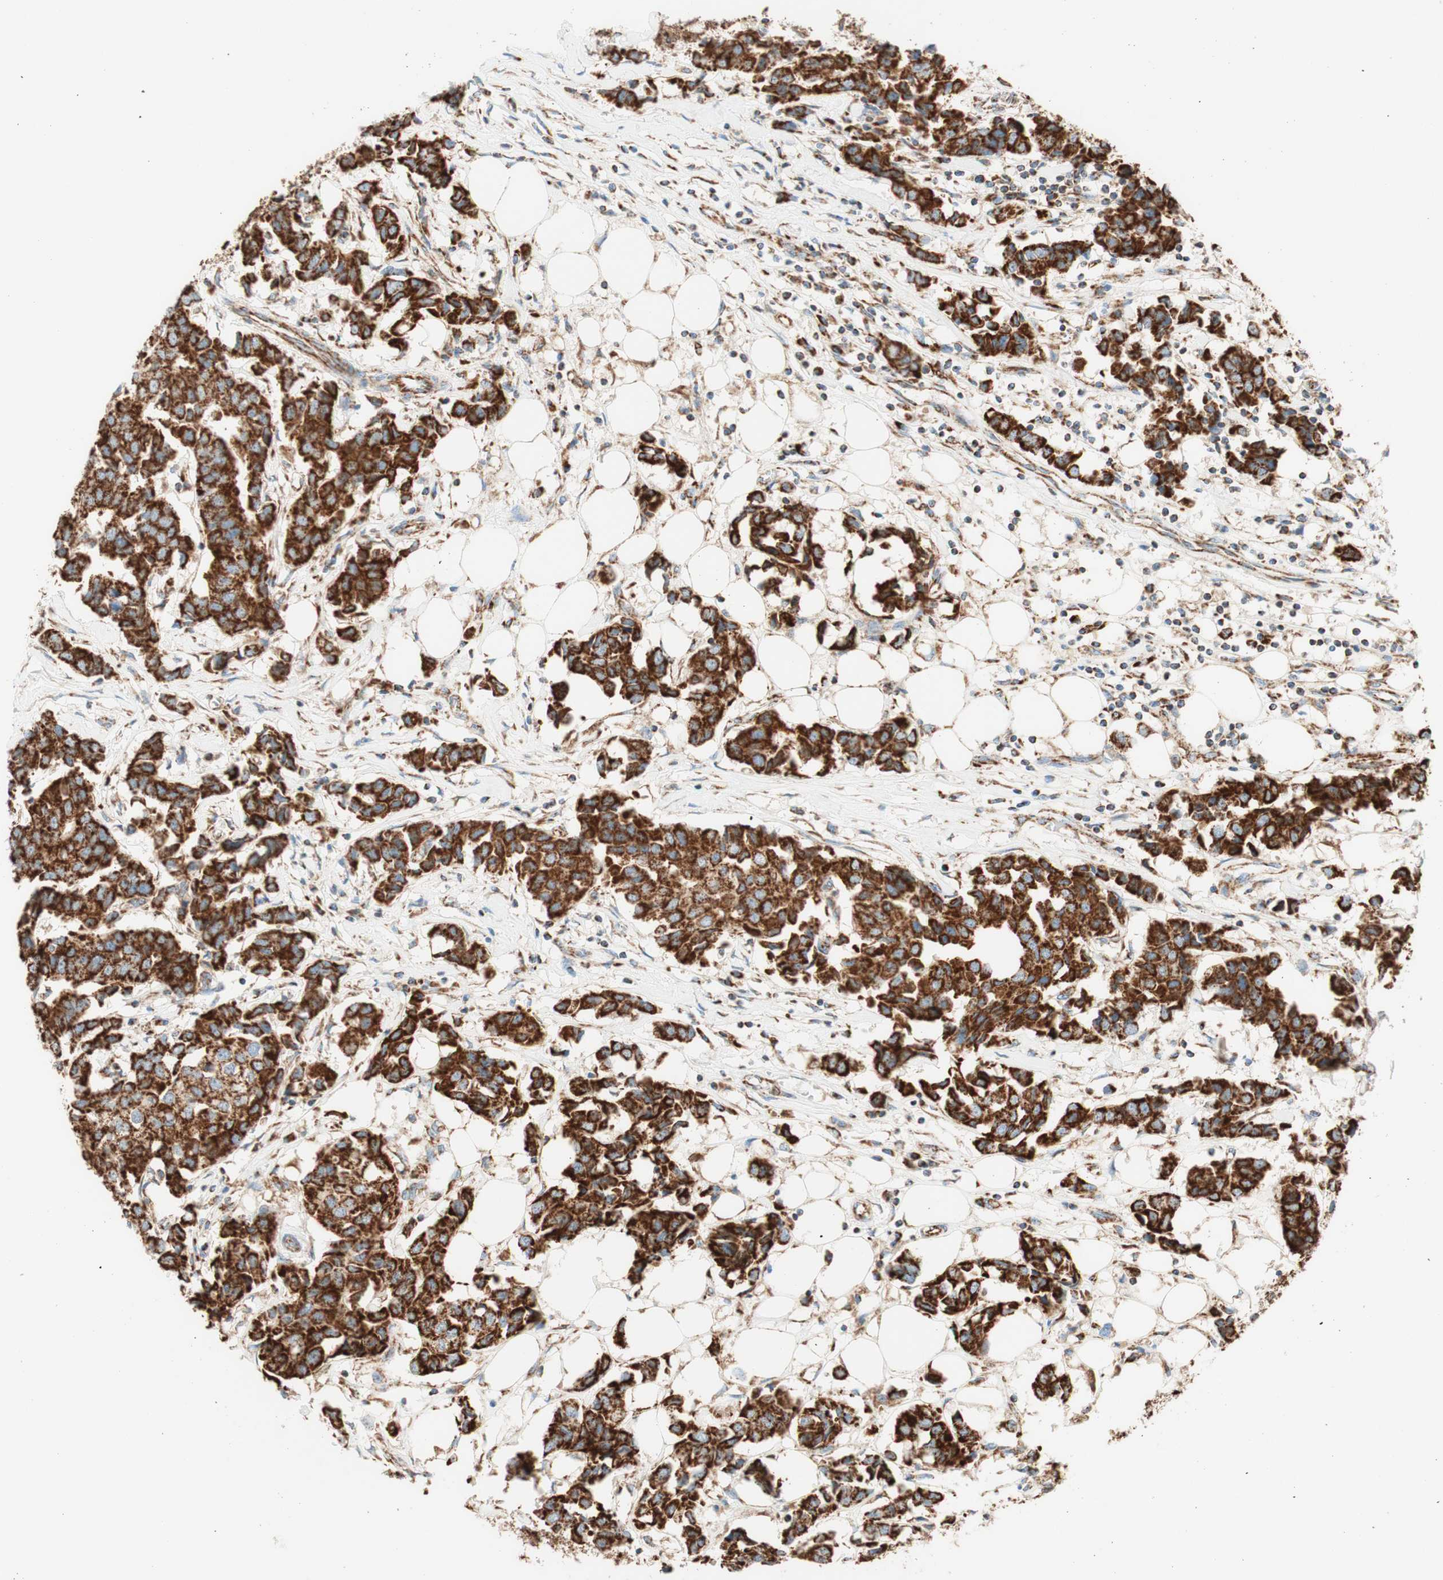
{"staining": {"intensity": "strong", "quantity": ">75%", "location": "cytoplasmic/membranous"}, "tissue": "breast cancer", "cell_type": "Tumor cells", "image_type": "cancer", "snomed": [{"axis": "morphology", "description": "Duct carcinoma"}, {"axis": "topography", "description": "Breast"}], "caption": "IHC of breast invasive ductal carcinoma displays high levels of strong cytoplasmic/membranous staining in about >75% of tumor cells.", "gene": "TOMM20", "patient": {"sex": "female", "age": 80}}